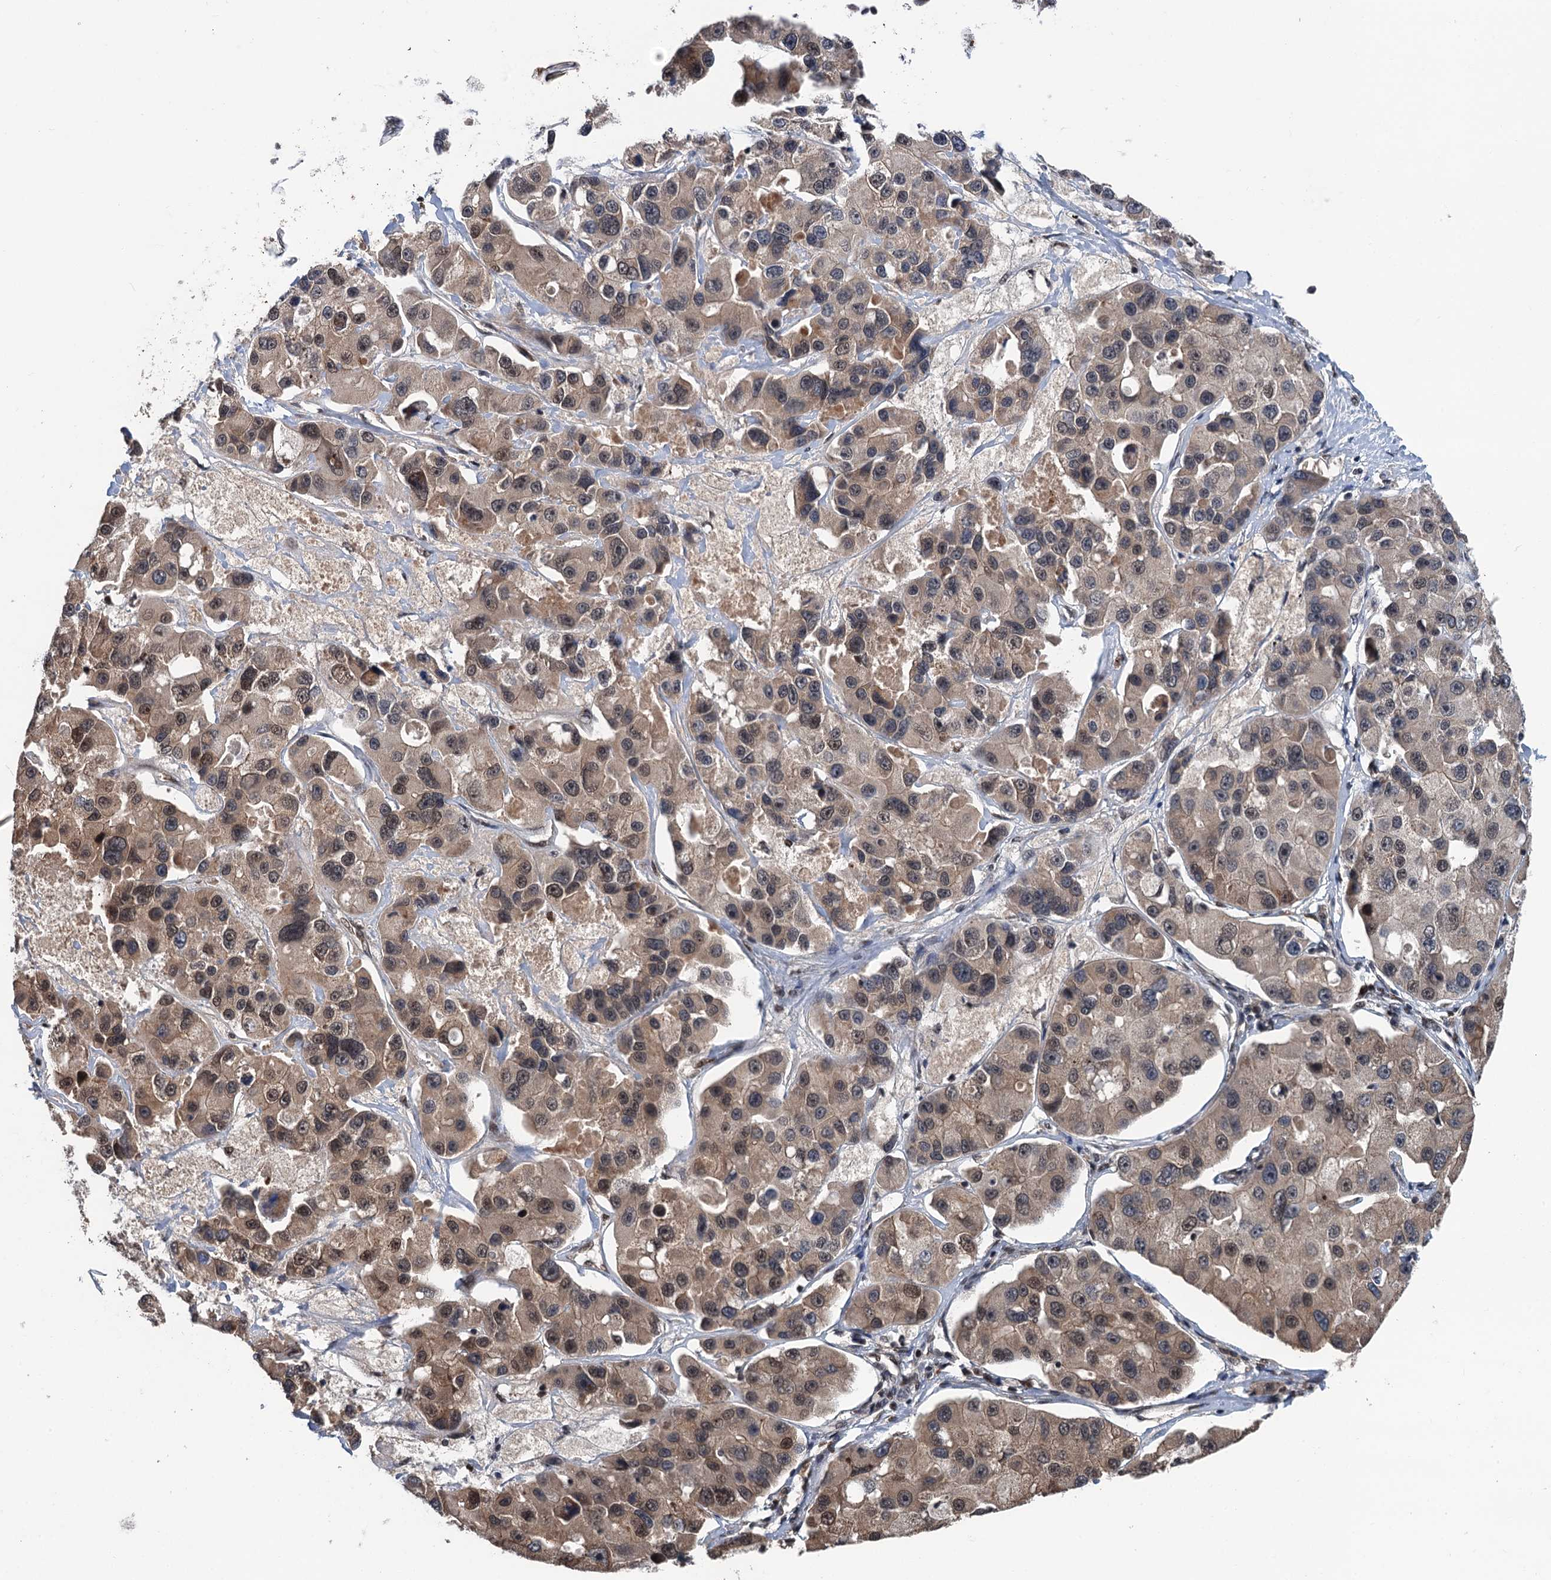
{"staining": {"intensity": "moderate", "quantity": "<25%", "location": "cytoplasmic/membranous,nuclear"}, "tissue": "lung cancer", "cell_type": "Tumor cells", "image_type": "cancer", "snomed": [{"axis": "morphology", "description": "Adenocarcinoma, NOS"}, {"axis": "topography", "description": "Lung"}], "caption": "Brown immunohistochemical staining in human adenocarcinoma (lung) displays moderate cytoplasmic/membranous and nuclear expression in about <25% of tumor cells.", "gene": "RASSF4", "patient": {"sex": "female", "age": 54}}